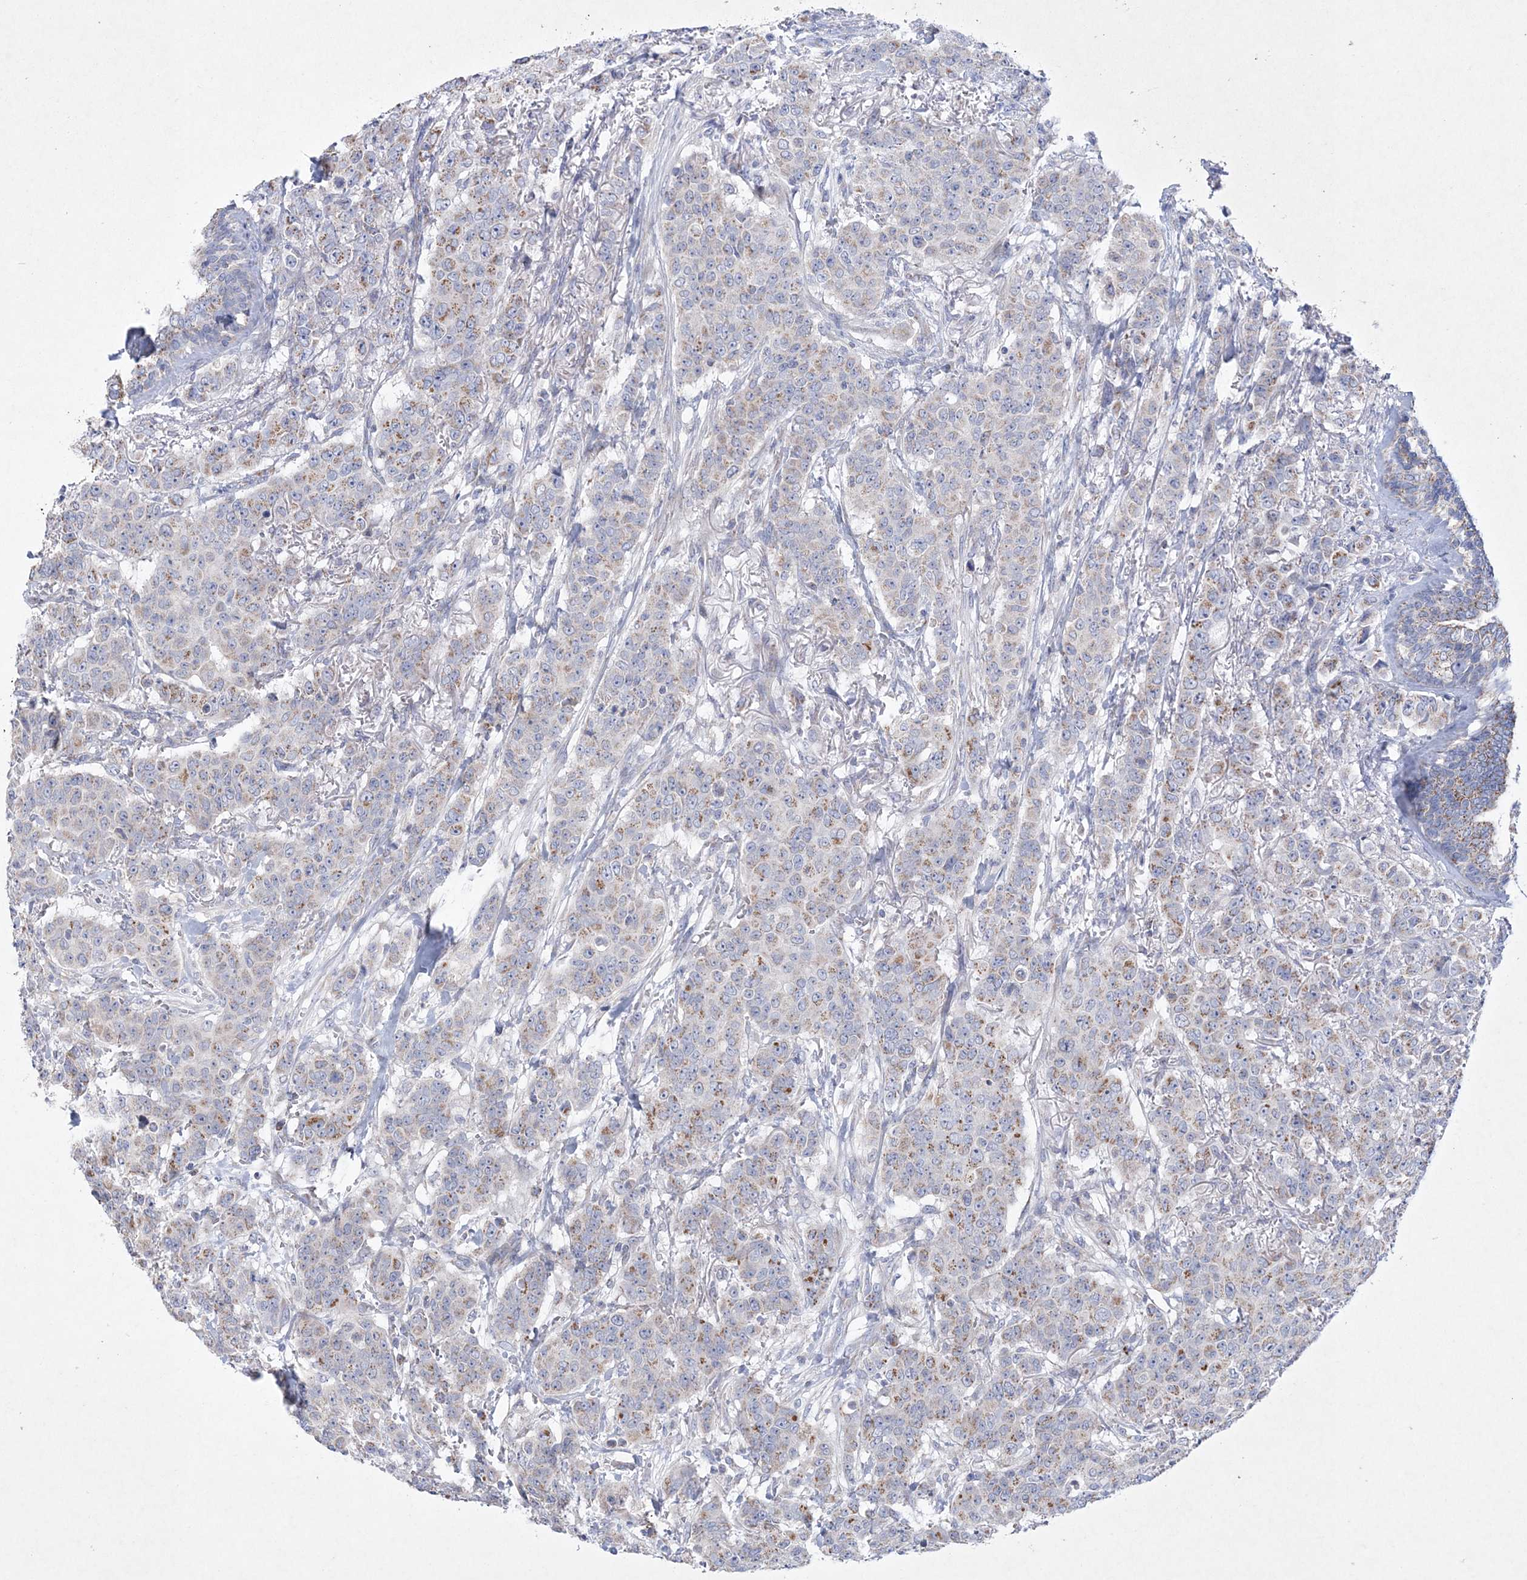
{"staining": {"intensity": "moderate", "quantity": ">75%", "location": "cytoplasmic/membranous"}, "tissue": "breast cancer", "cell_type": "Tumor cells", "image_type": "cancer", "snomed": [{"axis": "morphology", "description": "Duct carcinoma"}, {"axis": "topography", "description": "Breast"}], "caption": "A photomicrograph of breast cancer stained for a protein shows moderate cytoplasmic/membranous brown staining in tumor cells.", "gene": "CES4A", "patient": {"sex": "female", "age": 40}}